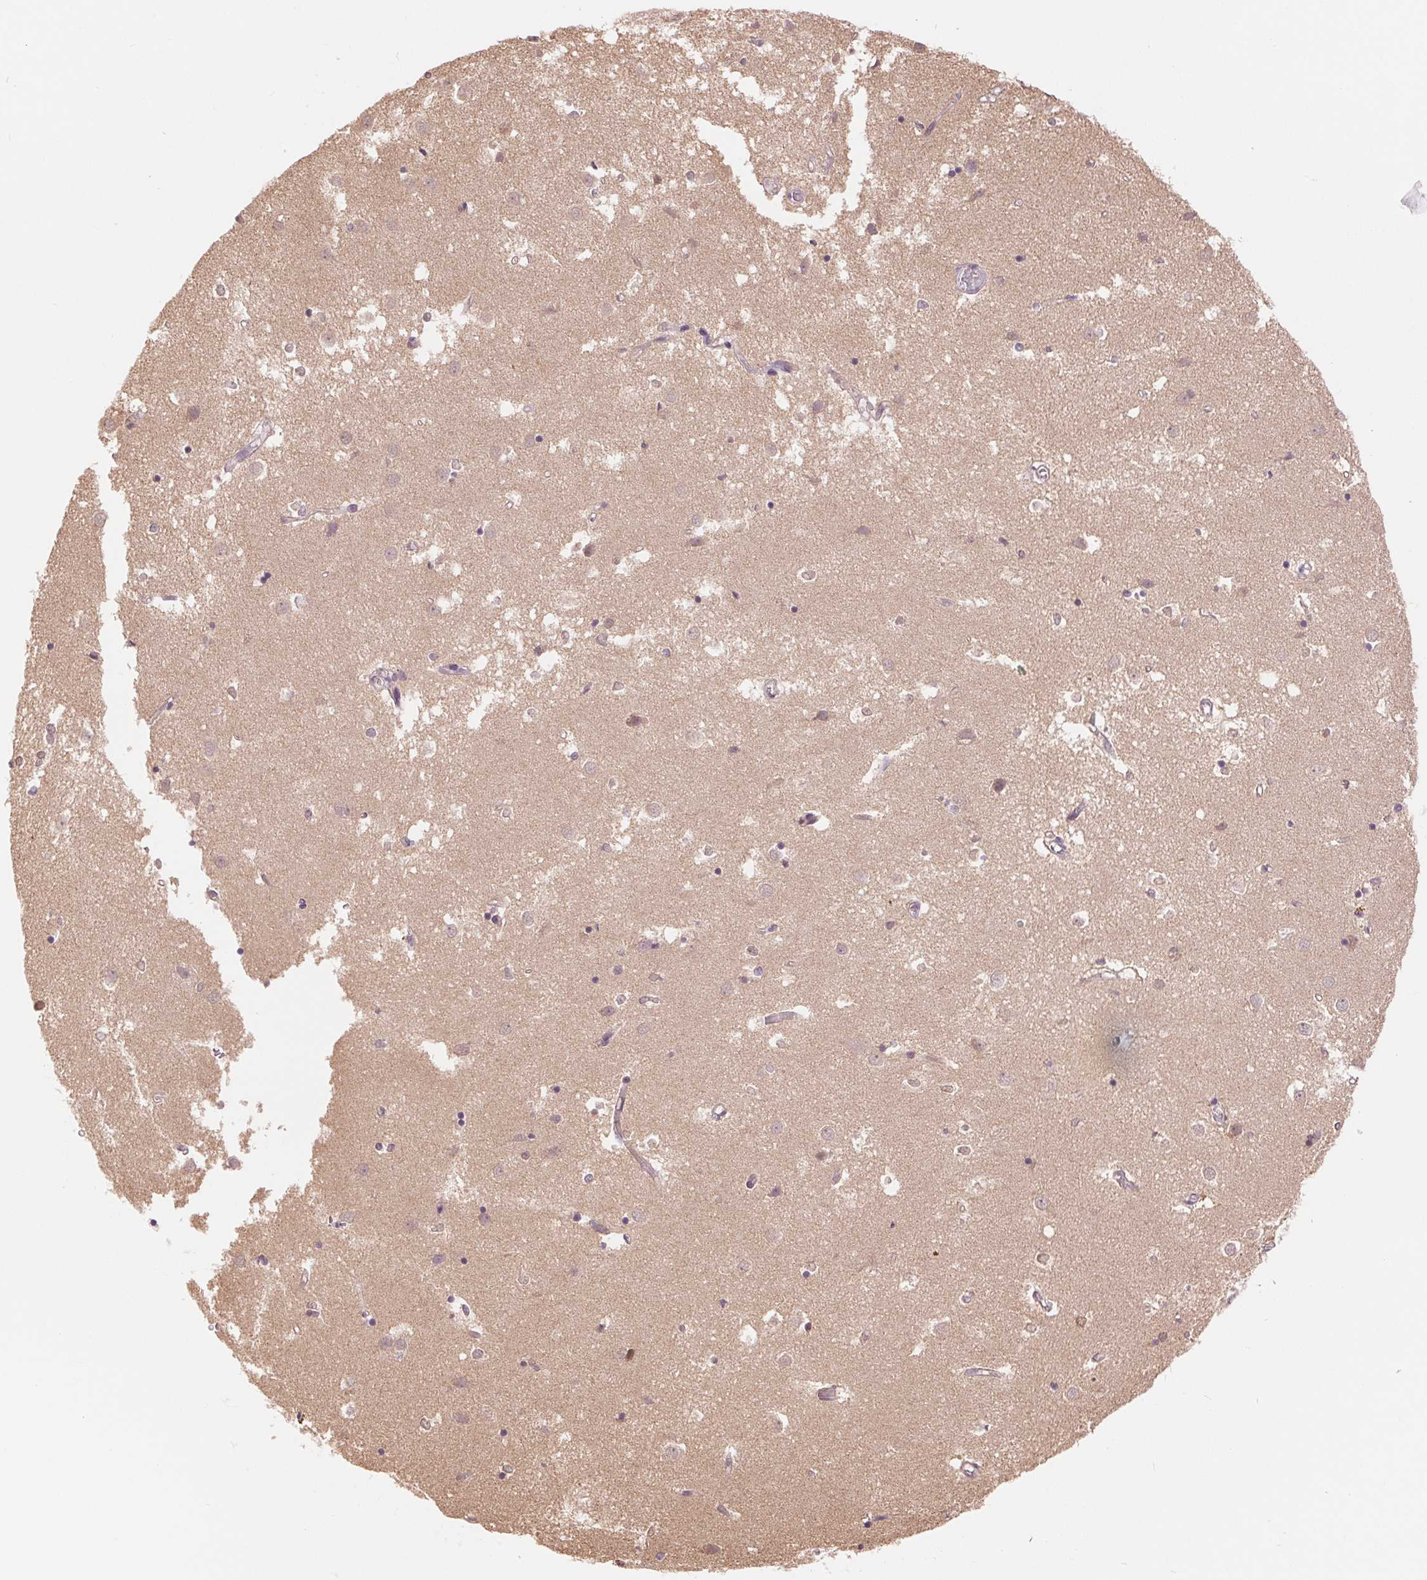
{"staining": {"intensity": "negative", "quantity": "none", "location": "none"}, "tissue": "caudate", "cell_type": "Glial cells", "image_type": "normal", "snomed": [{"axis": "morphology", "description": "Normal tissue, NOS"}, {"axis": "topography", "description": "Lateral ventricle wall"}], "caption": "The immunohistochemistry (IHC) photomicrograph has no significant staining in glial cells of caudate. (DAB immunohistochemistry (IHC), high magnification).", "gene": "TMEM273", "patient": {"sex": "male", "age": 54}}